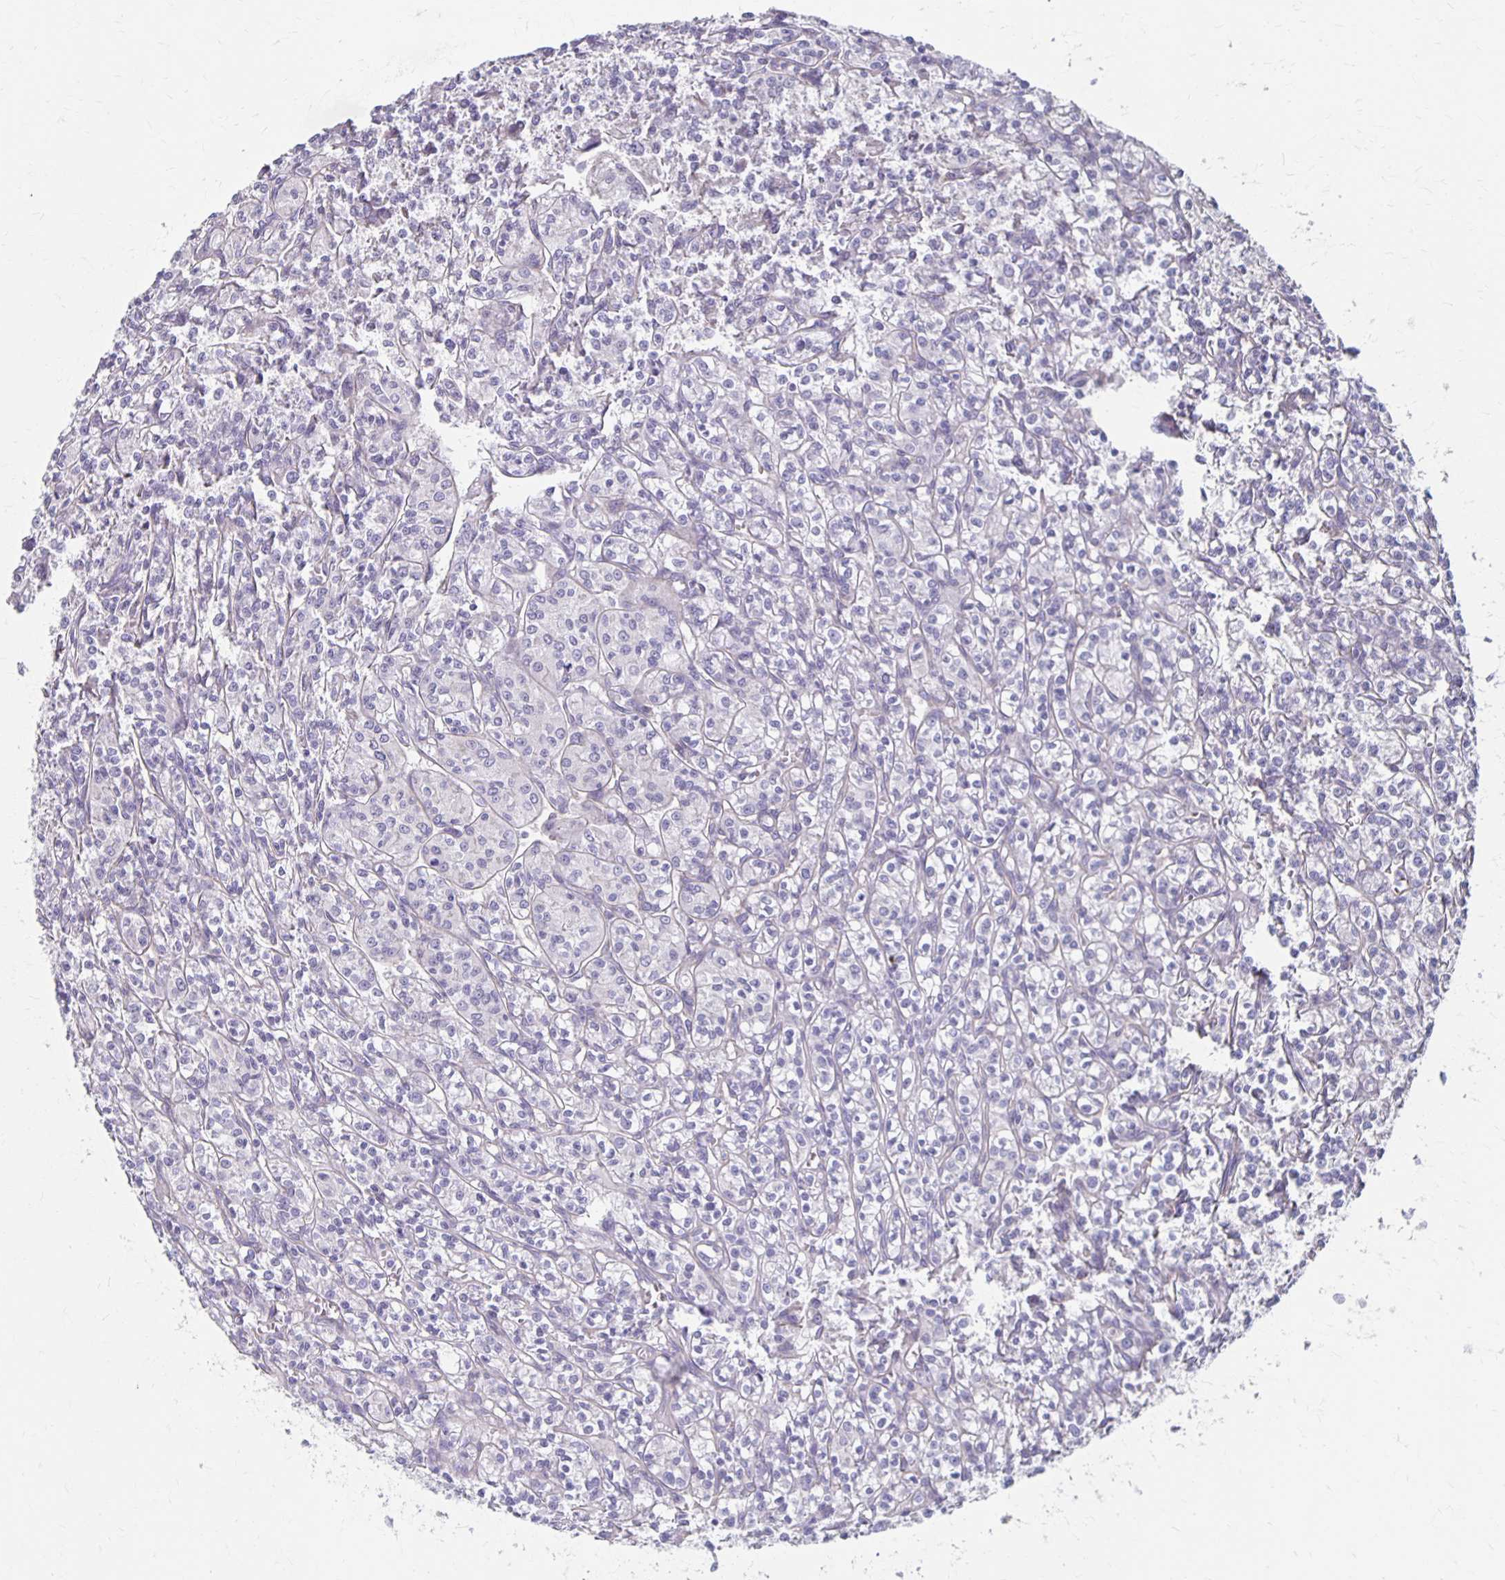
{"staining": {"intensity": "negative", "quantity": "none", "location": "none"}, "tissue": "renal cancer", "cell_type": "Tumor cells", "image_type": "cancer", "snomed": [{"axis": "morphology", "description": "Adenocarcinoma, NOS"}, {"axis": "topography", "description": "Kidney"}], "caption": "Immunohistochemistry (IHC) of adenocarcinoma (renal) reveals no positivity in tumor cells. (DAB immunohistochemistry (IHC), high magnification).", "gene": "PPP1R3E", "patient": {"sex": "male", "age": 36}}